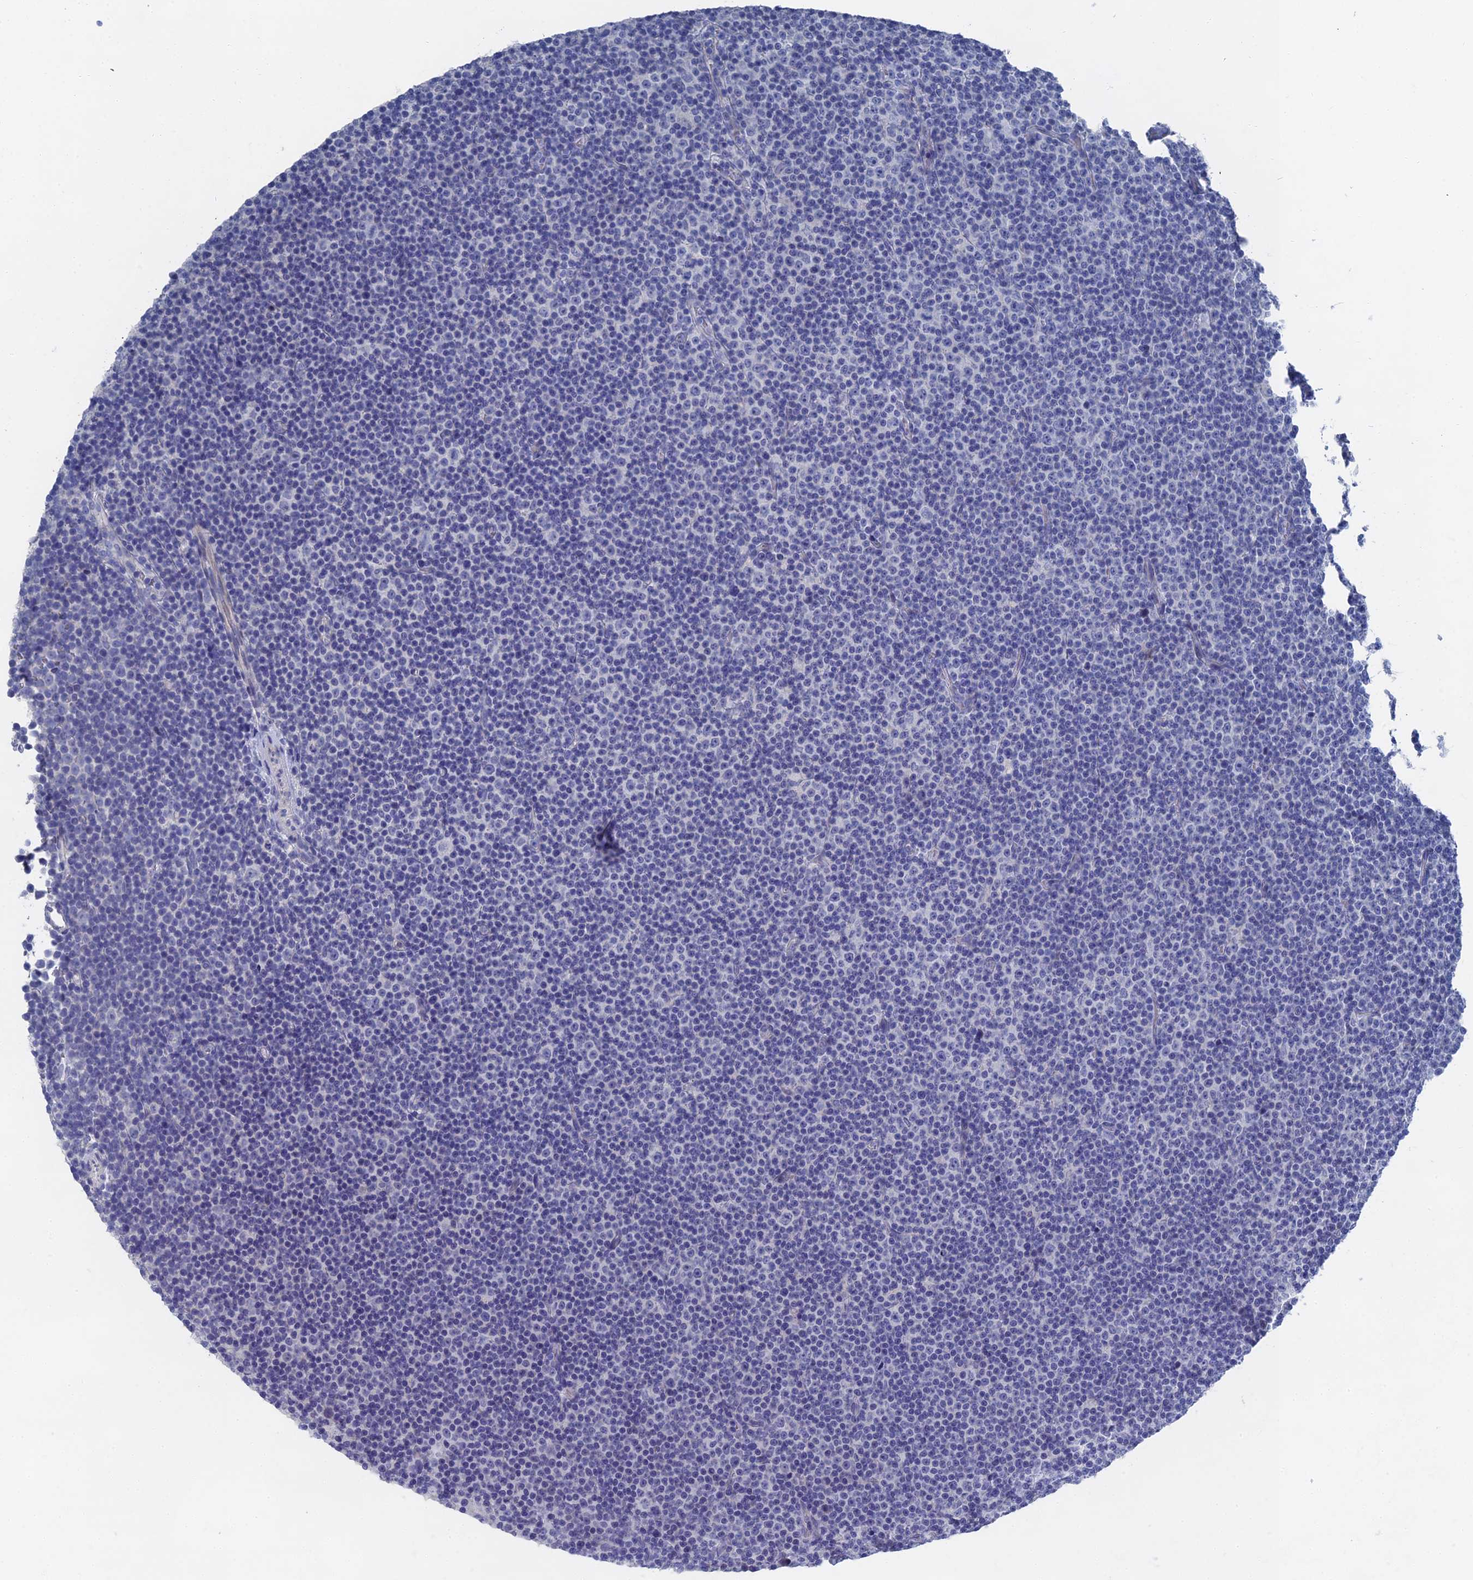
{"staining": {"intensity": "negative", "quantity": "none", "location": "none"}, "tissue": "lymphoma", "cell_type": "Tumor cells", "image_type": "cancer", "snomed": [{"axis": "morphology", "description": "Malignant lymphoma, non-Hodgkin's type, Low grade"}, {"axis": "topography", "description": "Lymph node"}], "caption": "This is an IHC photomicrograph of human lymphoma. There is no expression in tumor cells.", "gene": "GFAP", "patient": {"sex": "female", "age": 67}}